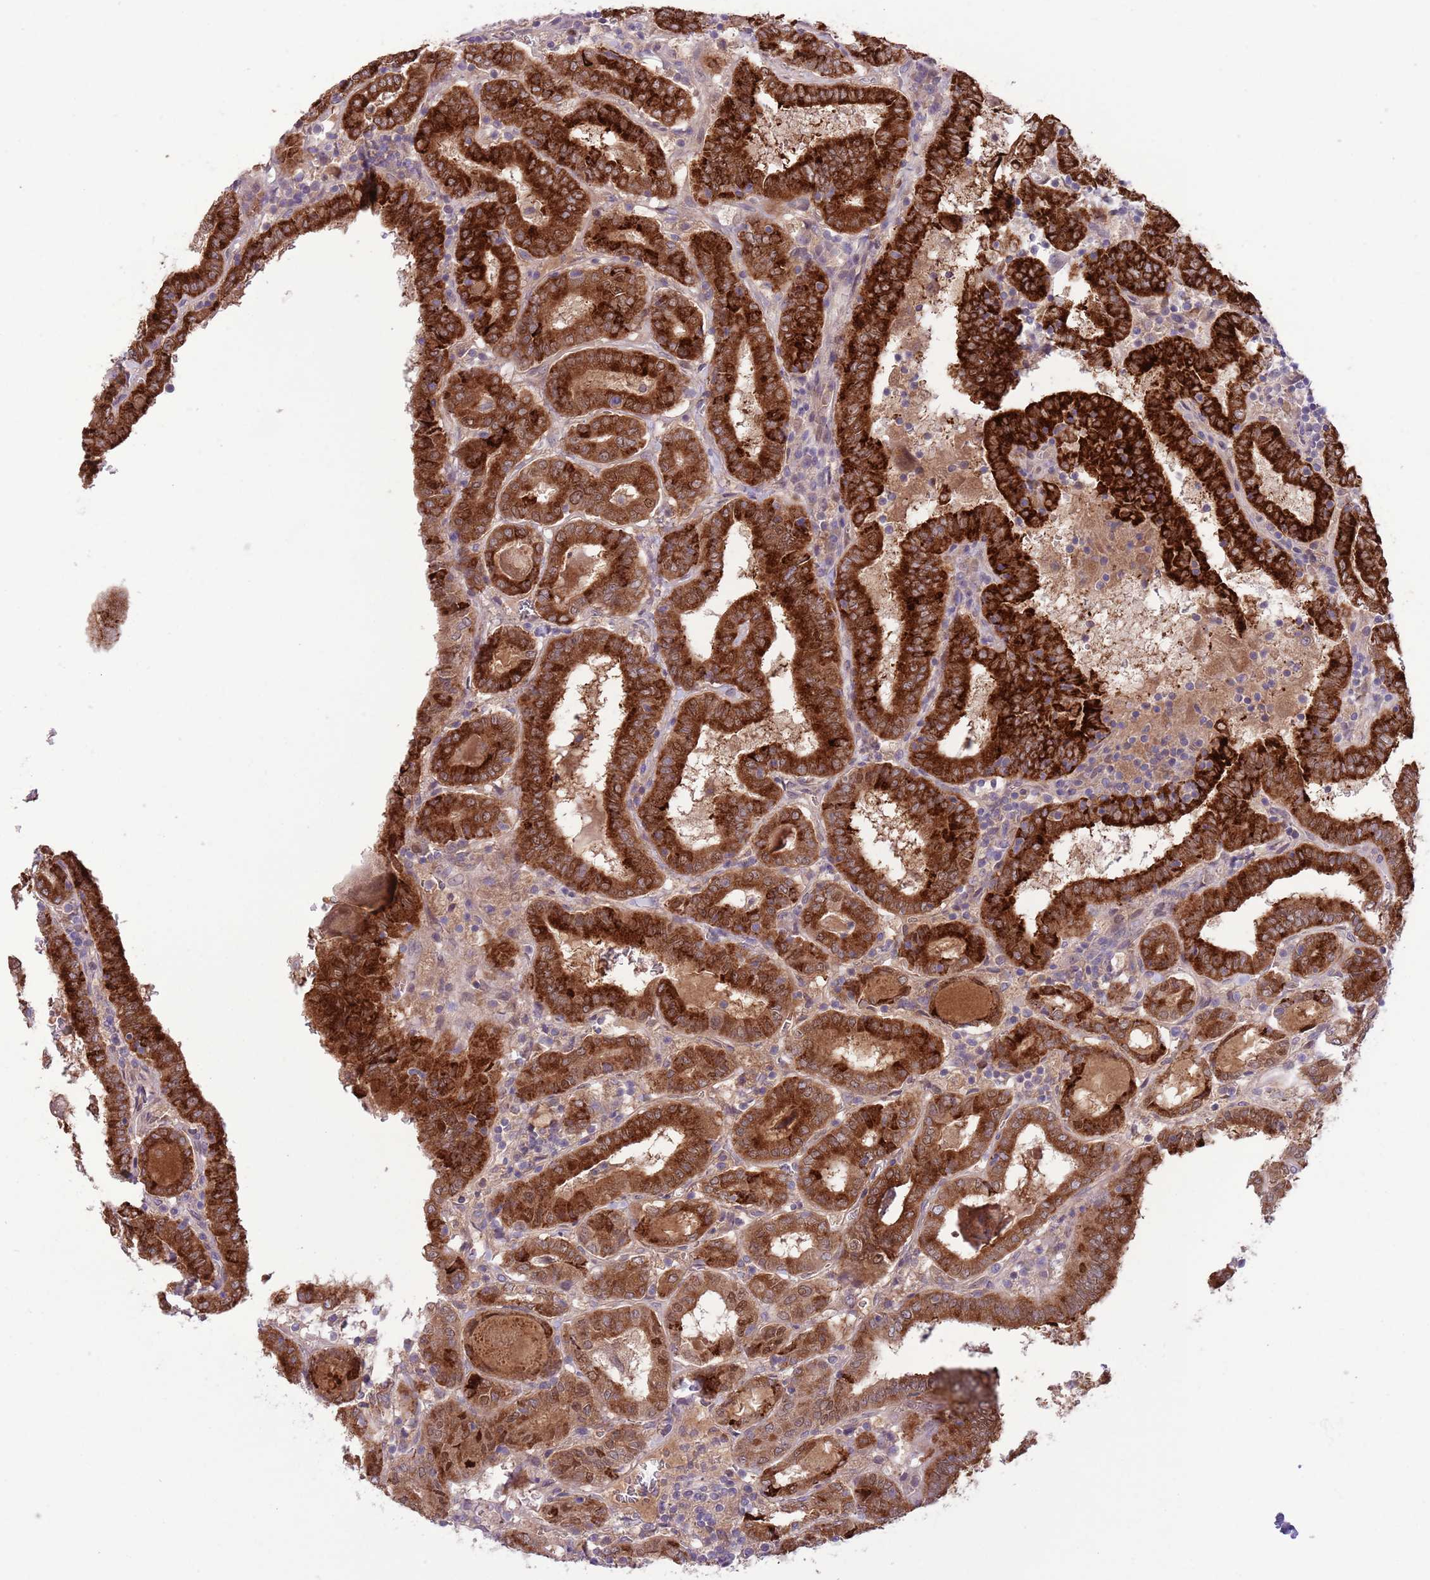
{"staining": {"intensity": "strong", "quantity": ">75%", "location": "cytoplasmic/membranous"}, "tissue": "thyroid cancer", "cell_type": "Tumor cells", "image_type": "cancer", "snomed": [{"axis": "morphology", "description": "Papillary adenocarcinoma, NOS"}, {"axis": "topography", "description": "Thyroid gland"}], "caption": "Thyroid cancer (papillary adenocarcinoma) was stained to show a protein in brown. There is high levels of strong cytoplasmic/membranous expression in about >75% of tumor cells. (DAB (3,3'-diaminobenzidine) IHC with brightfield microscopy, high magnification).", "gene": "CCND2", "patient": {"sex": "female", "age": 72}}